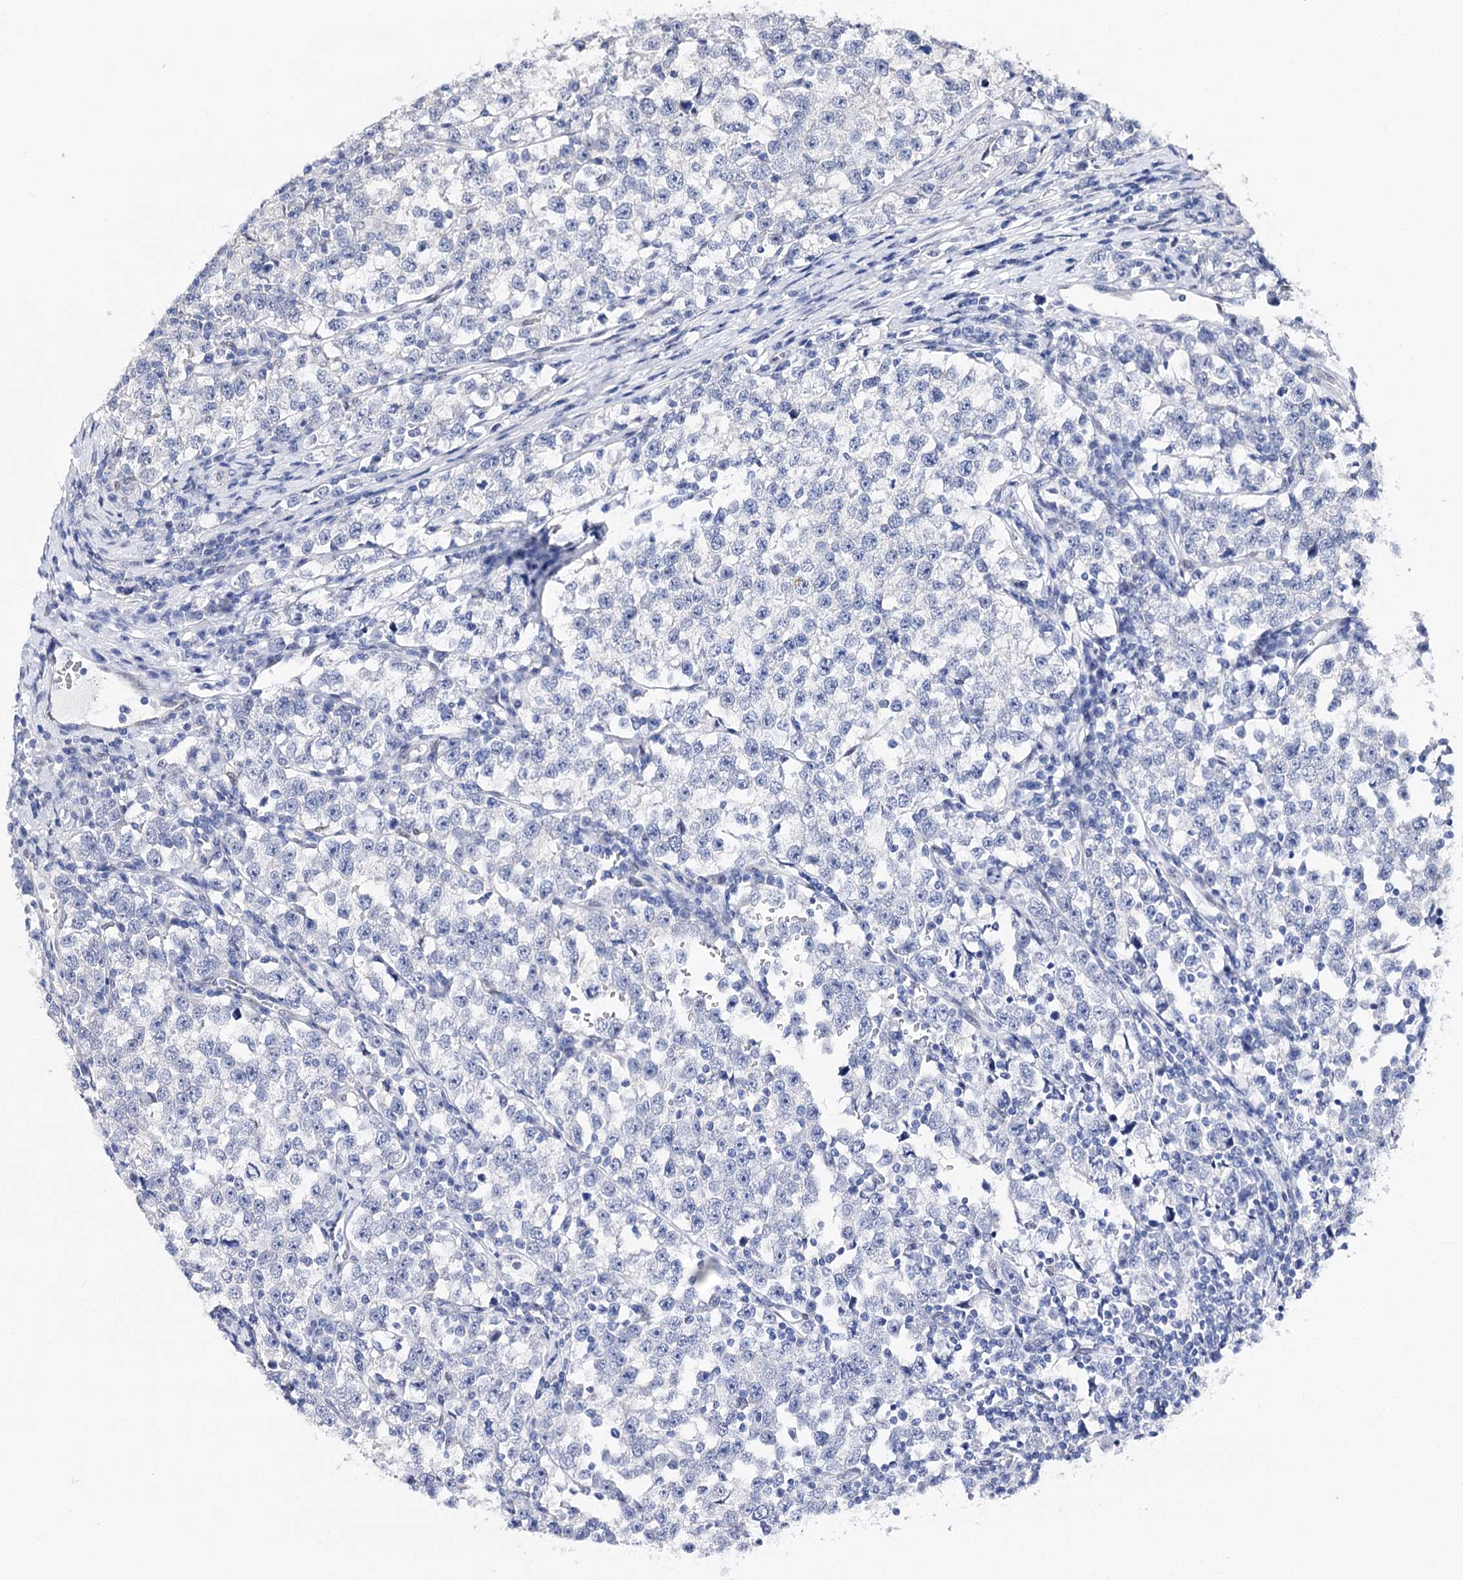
{"staining": {"intensity": "negative", "quantity": "none", "location": "none"}, "tissue": "testis cancer", "cell_type": "Tumor cells", "image_type": "cancer", "snomed": [{"axis": "morphology", "description": "Normal tissue, NOS"}, {"axis": "morphology", "description": "Seminoma, NOS"}, {"axis": "topography", "description": "Testis"}], "caption": "High power microscopy micrograph of an immunohistochemistry photomicrograph of testis seminoma, revealing no significant positivity in tumor cells. The staining was performed using DAB to visualize the protein expression in brown, while the nuclei were stained in blue with hematoxylin (Magnification: 20x).", "gene": "TMEM201", "patient": {"sex": "male", "age": 43}}